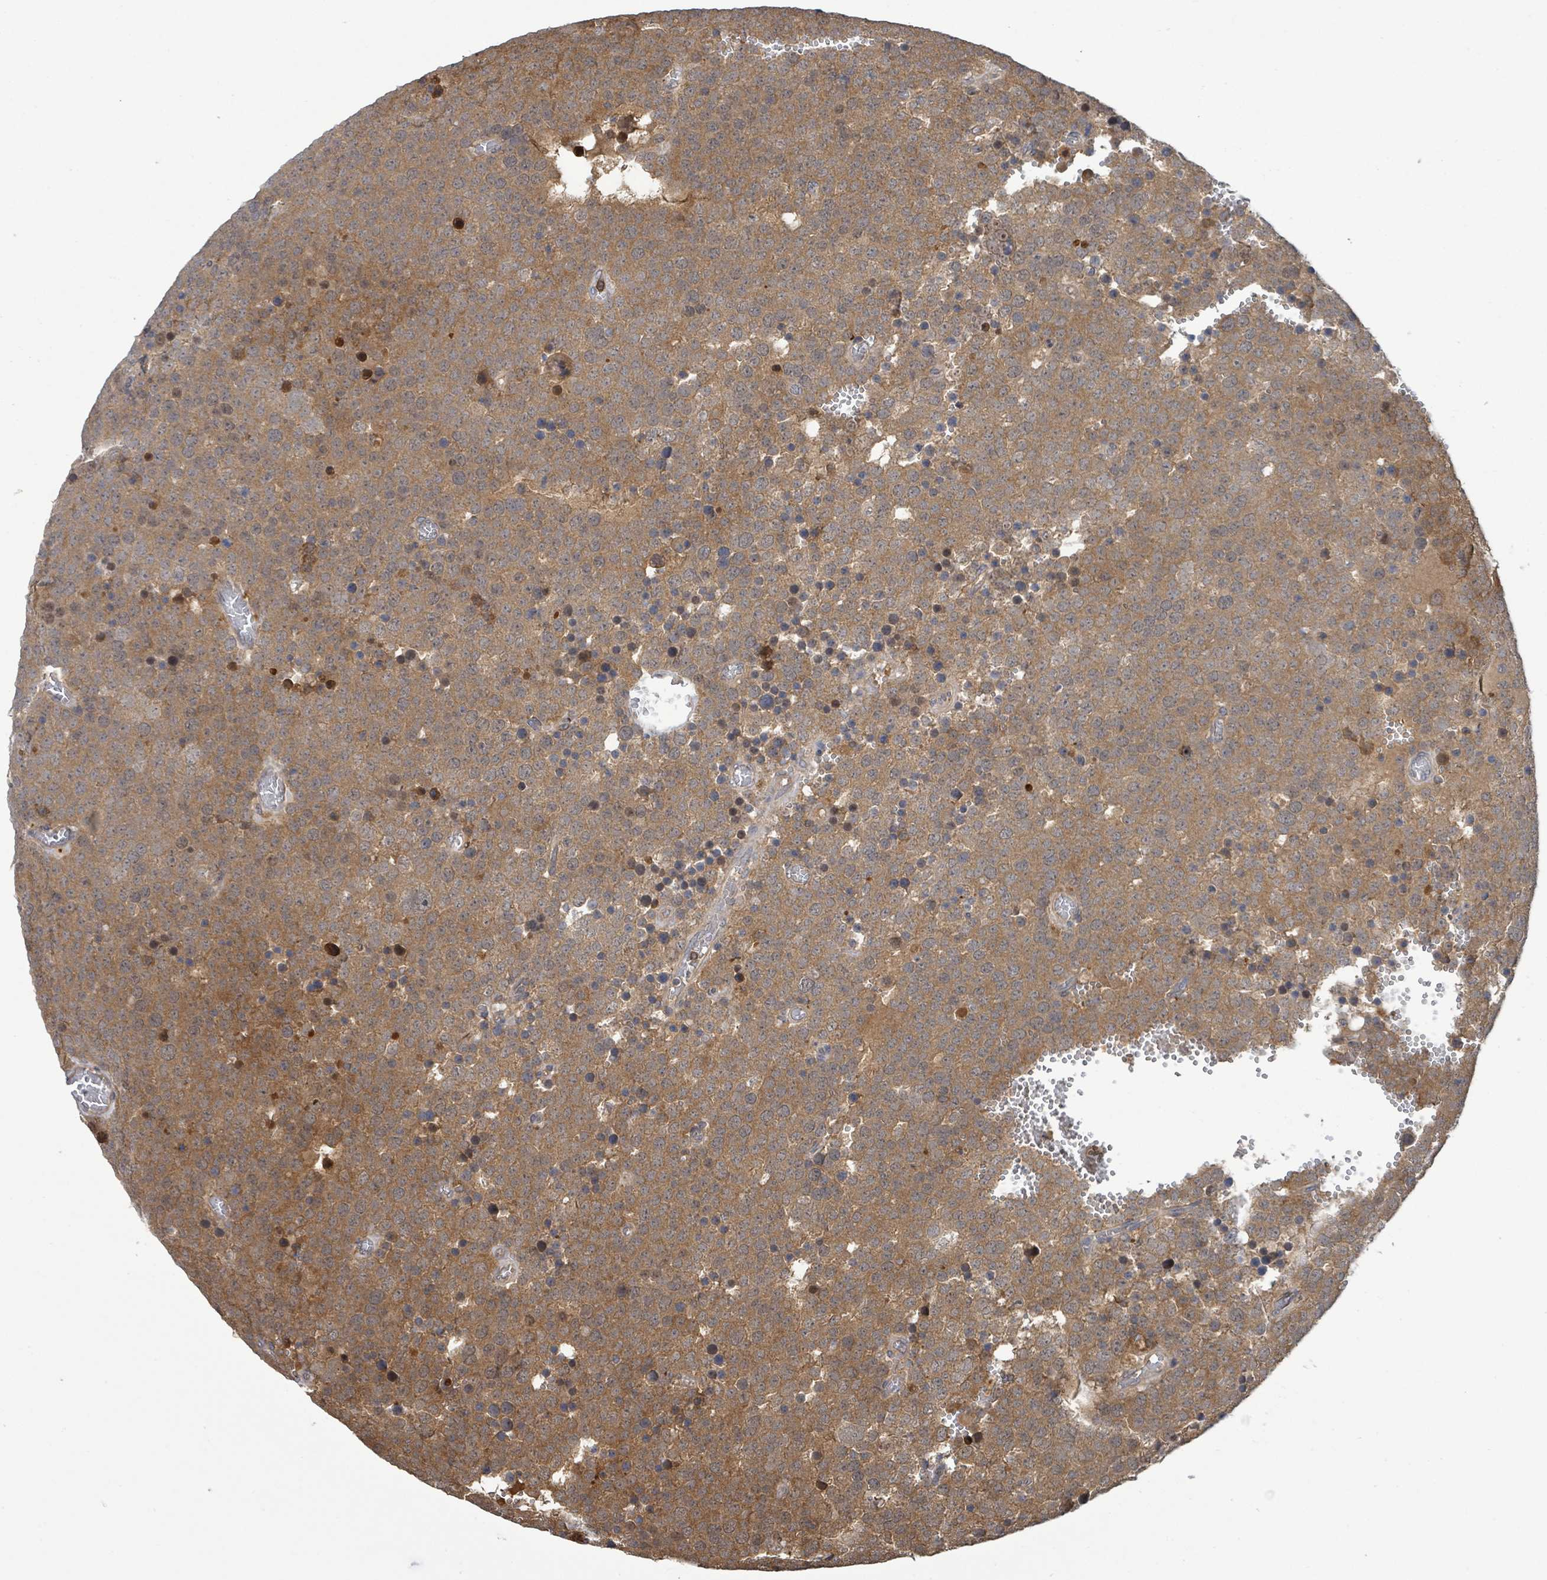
{"staining": {"intensity": "moderate", "quantity": ">75%", "location": "cytoplasmic/membranous"}, "tissue": "testis cancer", "cell_type": "Tumor cells", "image_type": "cancer", "snomed": [{"axis": "morphology", "description": "Normal tissue, NOS"}, {"axis": "morphology", "description": "Seminoma, NOS"}, {"axis": "topography", "description": "Testis"}], "caption": "IHC (DAB (3,3'-diaminobenzidine)) staining of testis seminoma shows moderate cytoplasmic/membranous protein positivity in approximately >75% of tumor cells.", "gene": "PGAM1", "patient": {"sex": "male", "age": 71}}